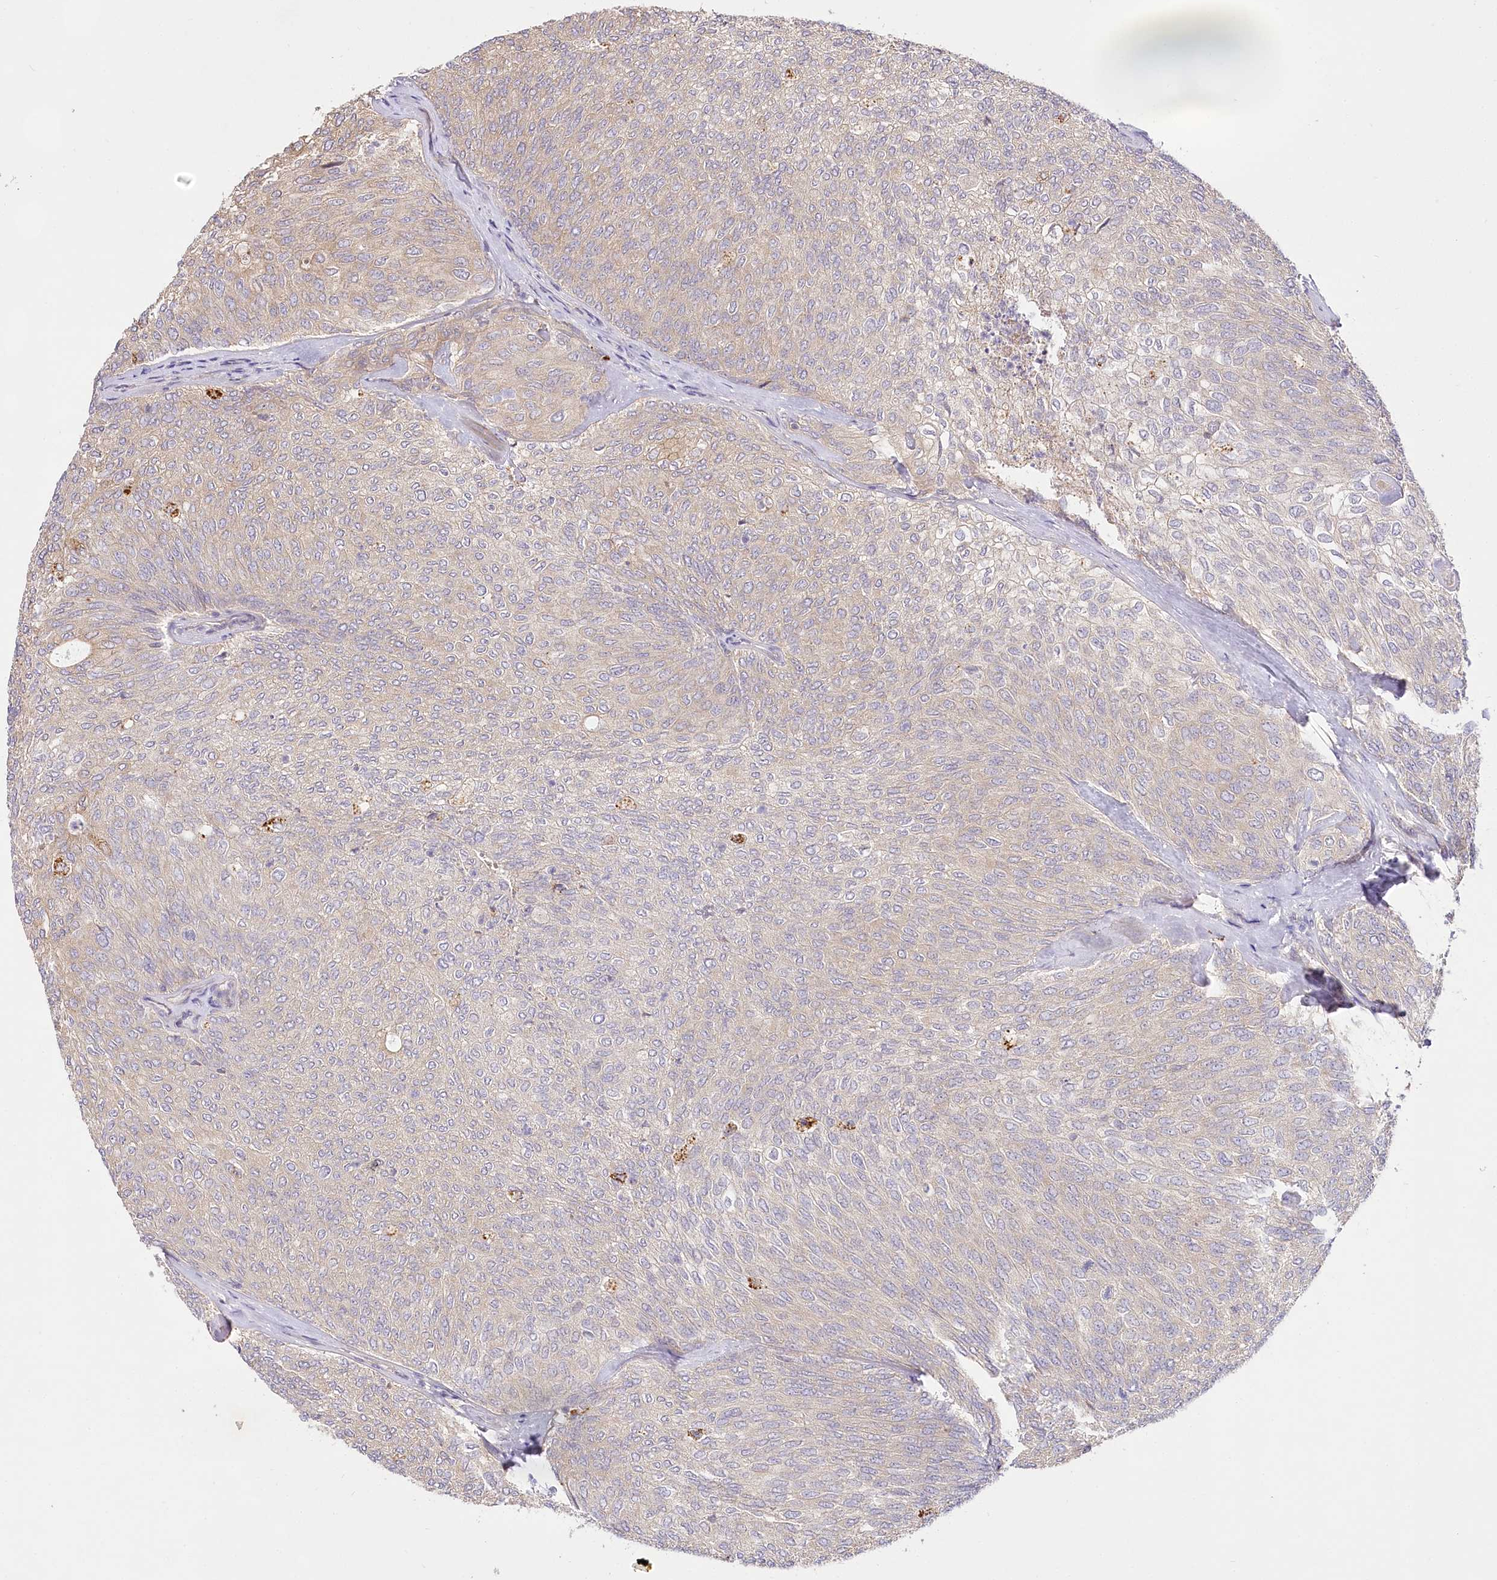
{"staining": {"intensity": "negative", "quantity": "none", "location": "none"}, "tissue": "urothelial cancer", "cell_type": "Tumor cells", "image_type": "cancer", "snomed": [{"axis": "morphology", "description": "Urothelial carcinoma, Low grade"}, {"axis": "topography", "description": "Urinary bladder"}], "caption": "Urothelial cancer was stained to show a protein in brown. There is no significant staining in tumor cells.", "gene": "PYROXD1", "patient": {"sex": "female", "age": 79}}